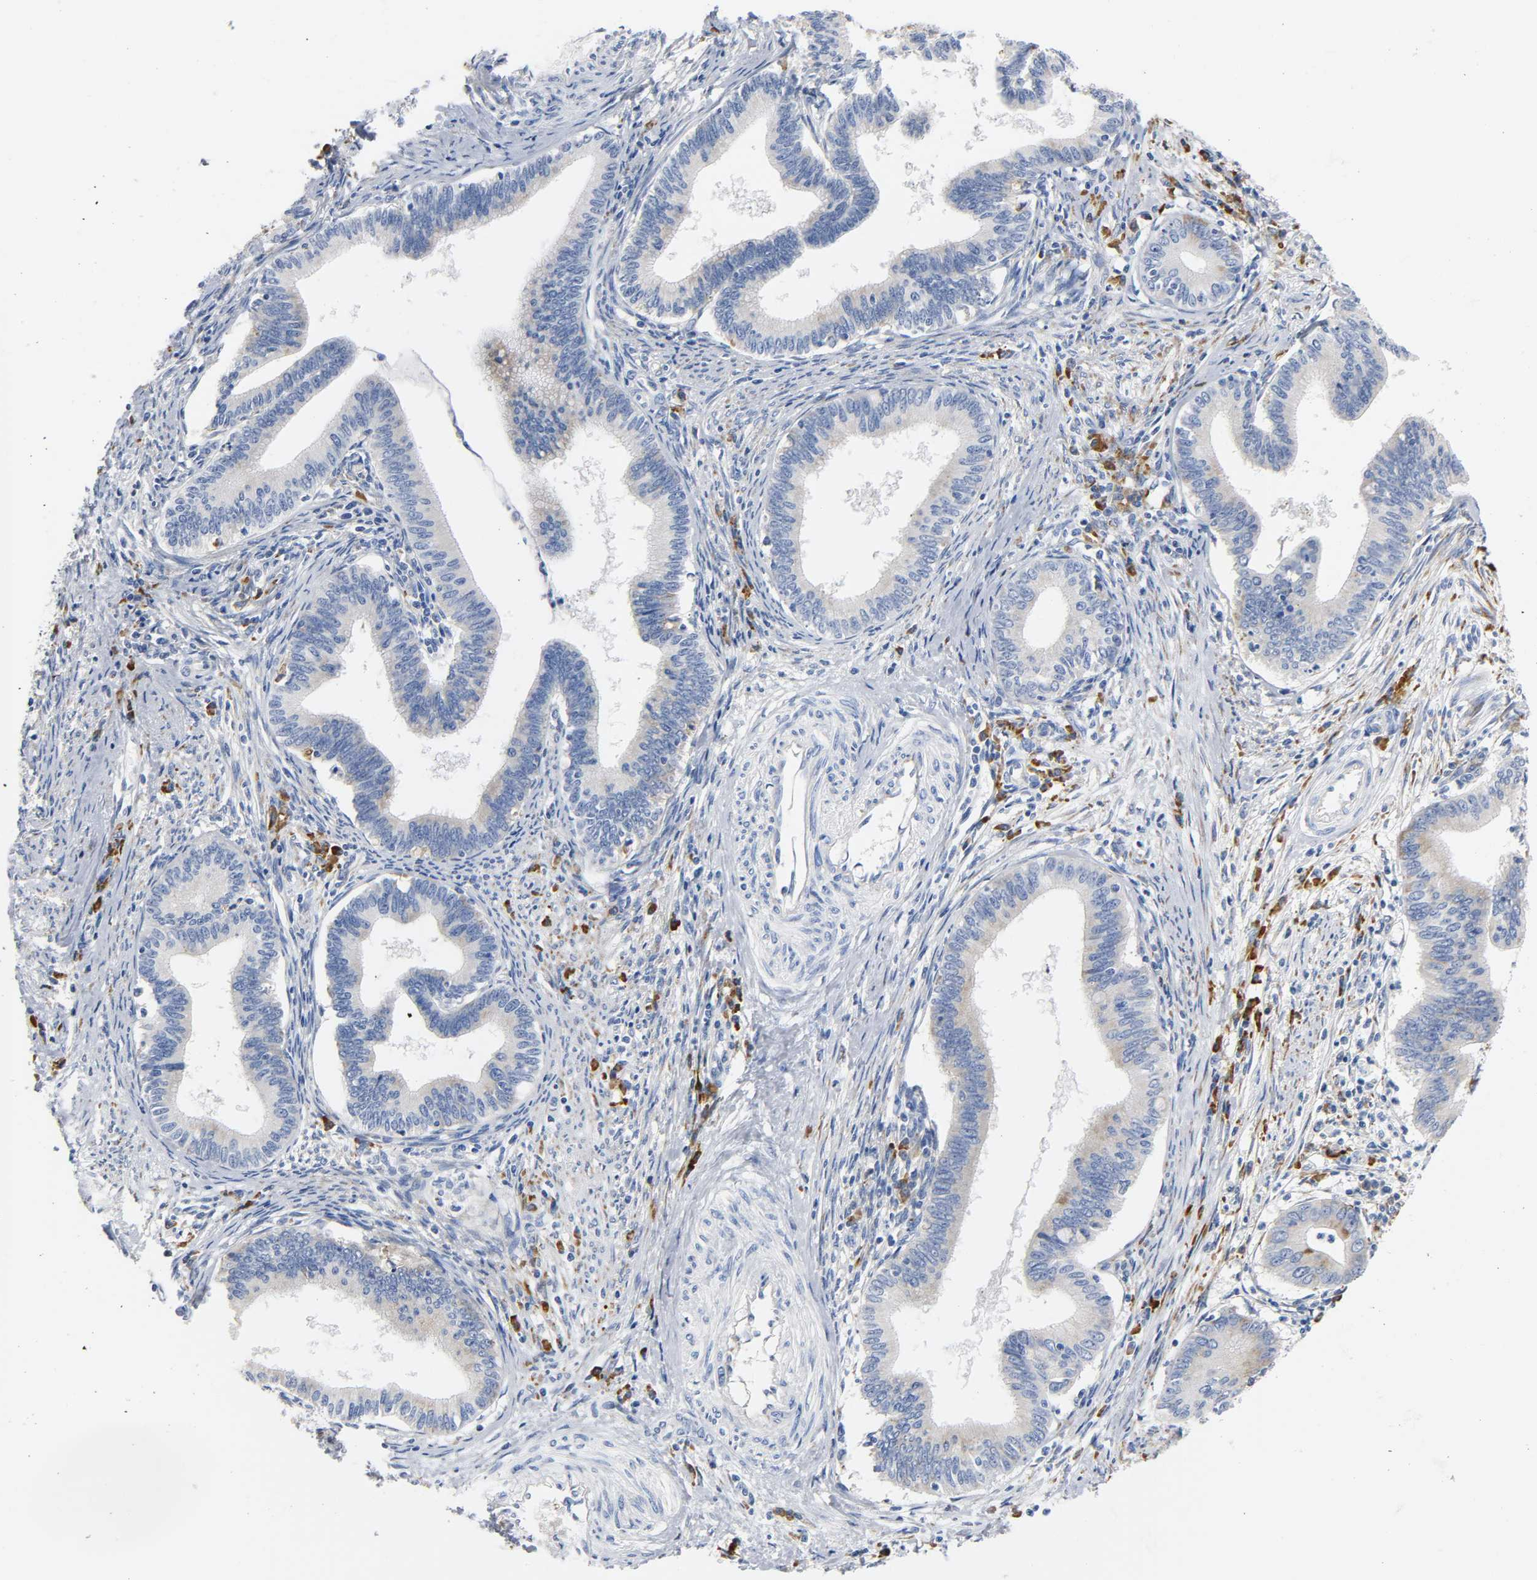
{"staining": {"intensity": "weak", "quantity": "25%-75%", "location": "cytoplasmic/membranous"}, "tissue": "cervical cancer", "cell_type": "Tumor cells", "image_type": "cancer", "snomed": [{"axis": "morphology", "description": "Adenocarcinoma, NOS"}, {"axis": "topography", "description": "Cervix"}], "caption": "The image demonstrates staining of cervical cancer (adenocarcinoma), revealing weak cytoplasmic/membranous protein expression (brown color) within tumor cells.", "gene": "REL", "patient": {"sex": "female", "age": 36}}